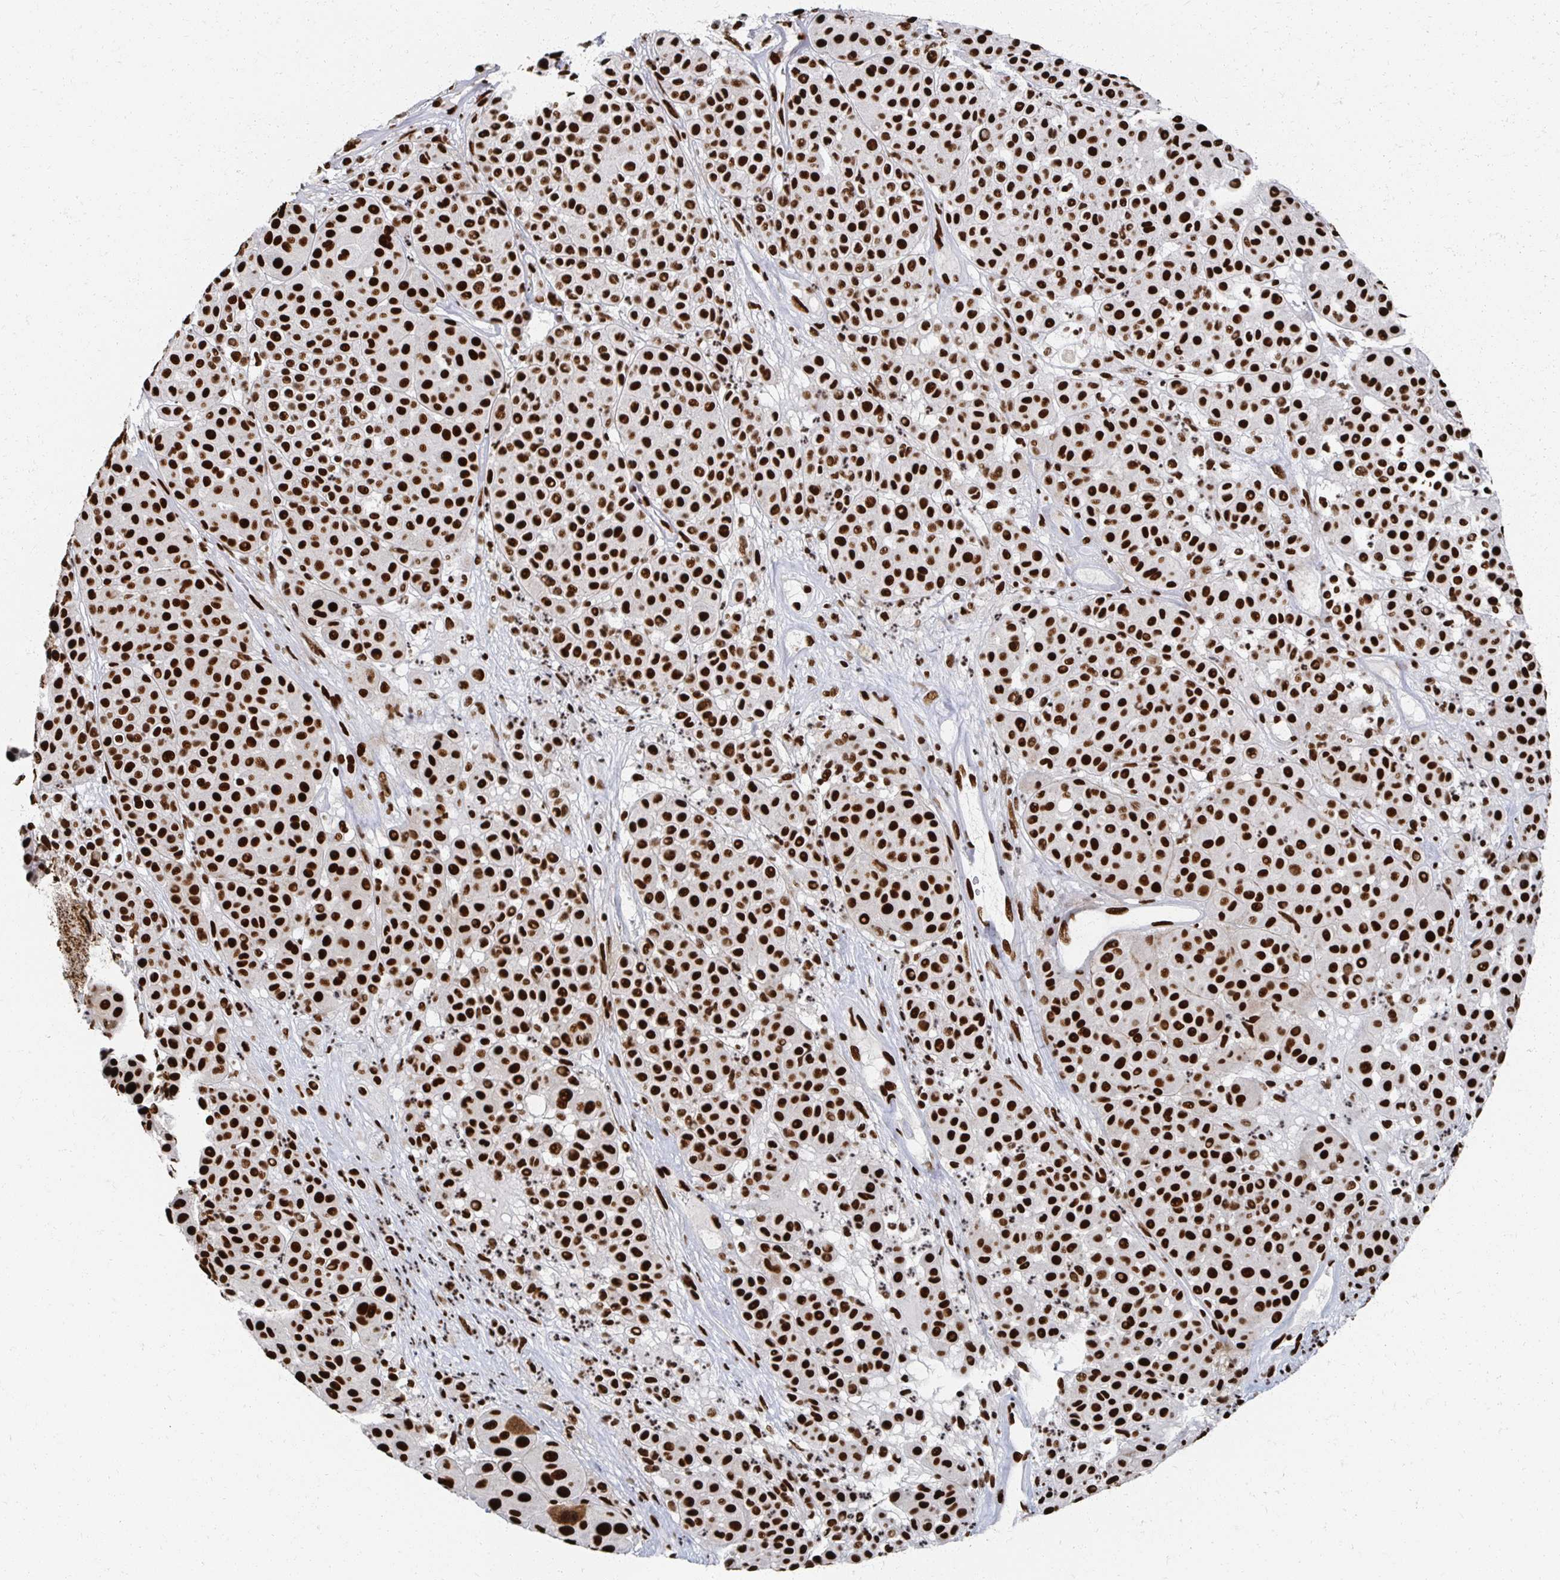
{"staining": {"intensity": "strong", "quantity": ">75%", "location": "nuclear"}, "tissue": "melanoma", "cell_type": "Tumor cells", "image_type": "cancer", "snomed": [{"axis": "morphology", "description": "Malignant melanoma, Metastatic site"}, {"axis": "topography", "description": "Smooth muscle"}], "caption": "Strong nuclear positivity is identified in approximately >75% of tumor cells in melanoma.", "gene": "RBBP7", "patient": {"sex": "male", "age": 41}}